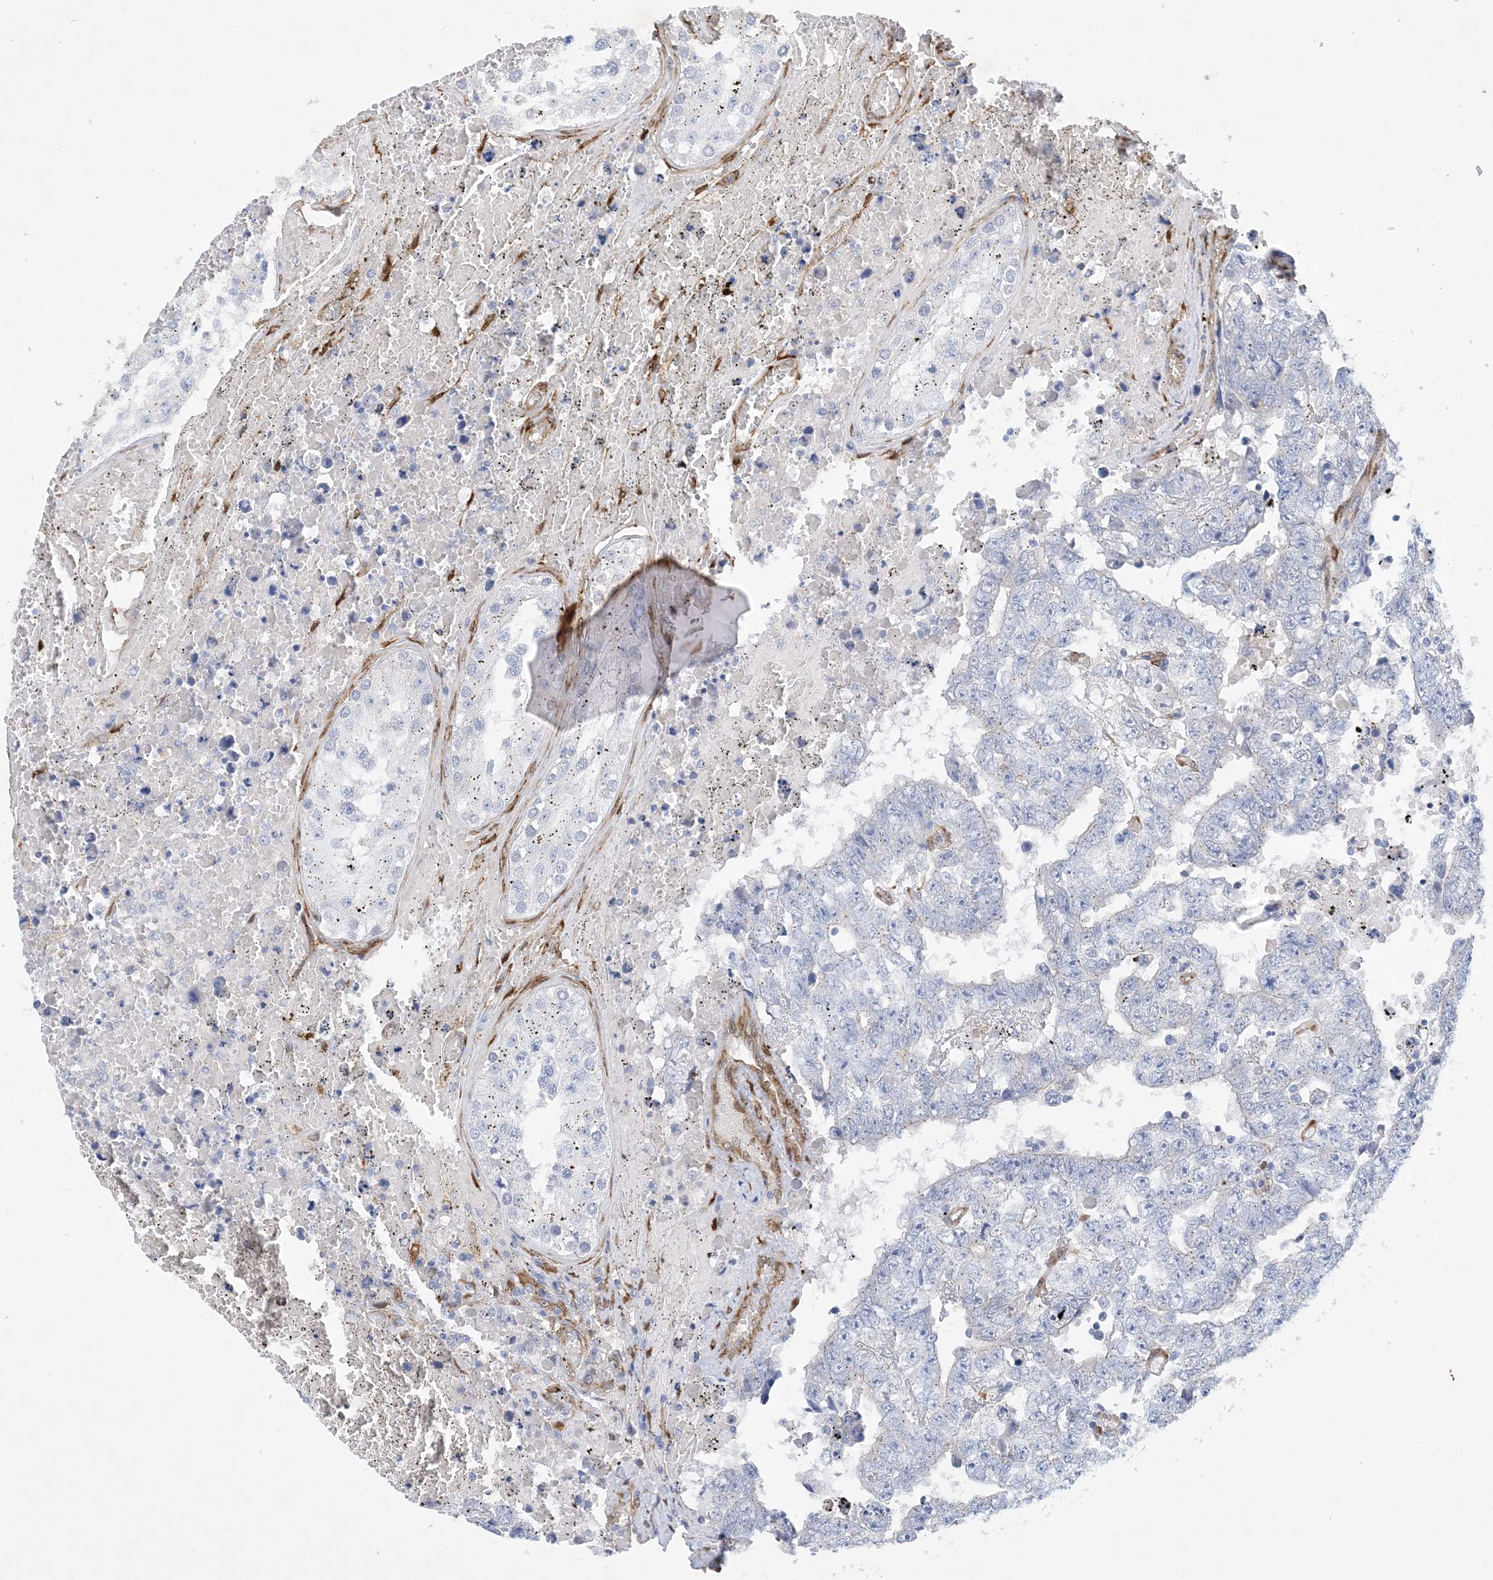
{"staining": {"intensity": "negative", "quantity": "none", "location": "none"}, "tissue": "testis cancer", "cell_type": "Tumor cells", "image_type": "cancer", "snomed": [{"axis": "morphology", "description": "Carcinoma, Embryonal, NOS"}, {"axis": "topography", "description": "Testis"}], "caption": "High power microscopy image of an immunohistochemistry micrograph of testis cancer (embryonal carcinoma), revealing no significant expression in tumor cells.", "gene": "RBMS3", "patient": {"sex": "male", "age": 25}}